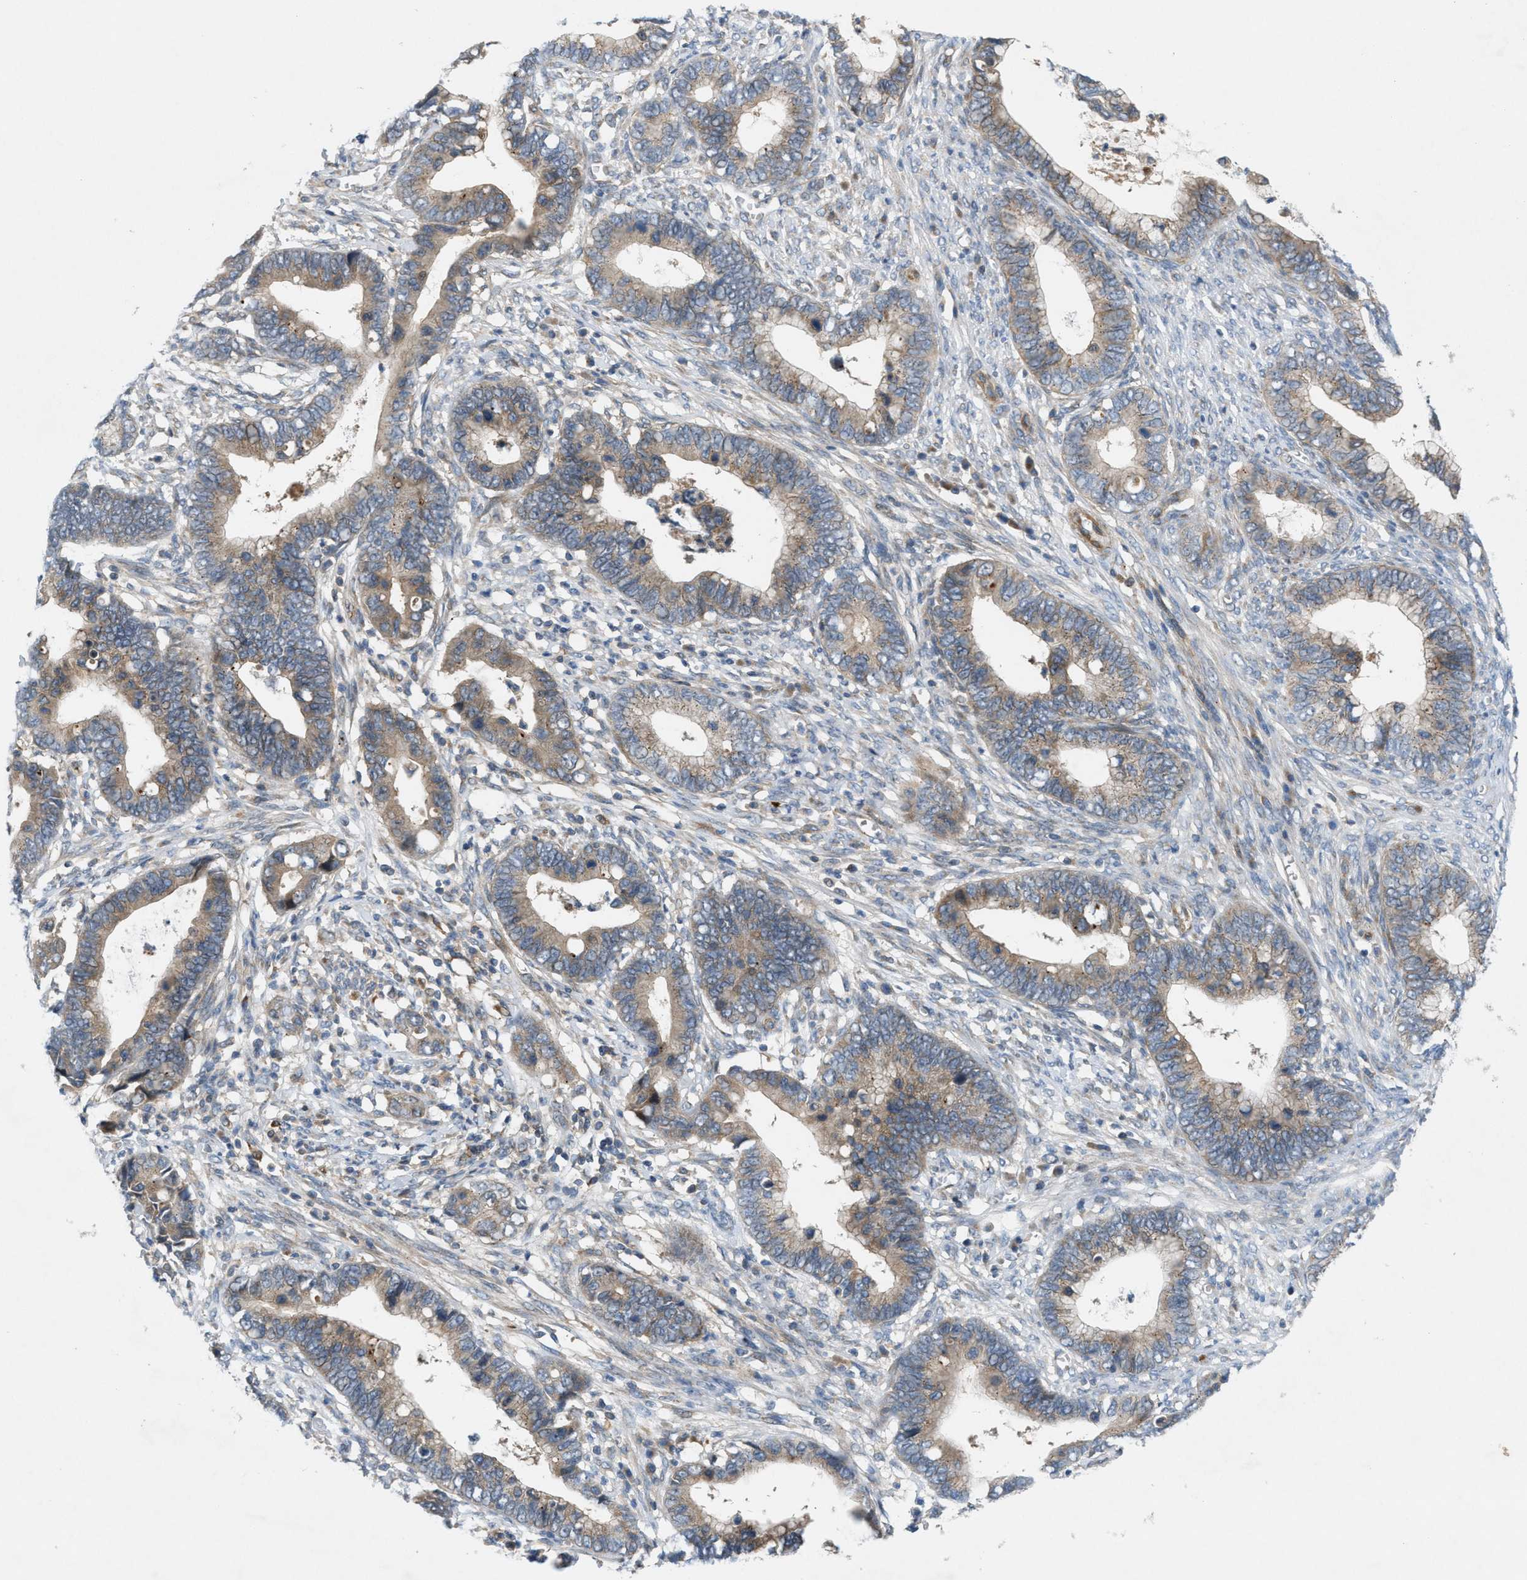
{"staining": {"intensity": "weak", "quantity": ">75%", "location": "cytoplasmic/membranous"}, "tissue": "cervical cancer", "cell_type": "Tumor cells", "image_type": "cancer", "snomed": [{"axis": "morphology", "description": "Adenocarcinoma, NOS"}, {"axis": "topography", "description": "Cervix"}], "caption": "The histopathology image shows a brown stain indicating the presence of a protein in the cytoplasmic/membranous of tumor cells in adenocarcinoma (cervical).", "gene": "CYB5D1", "patient": {"sex": "female", "age": 44}}